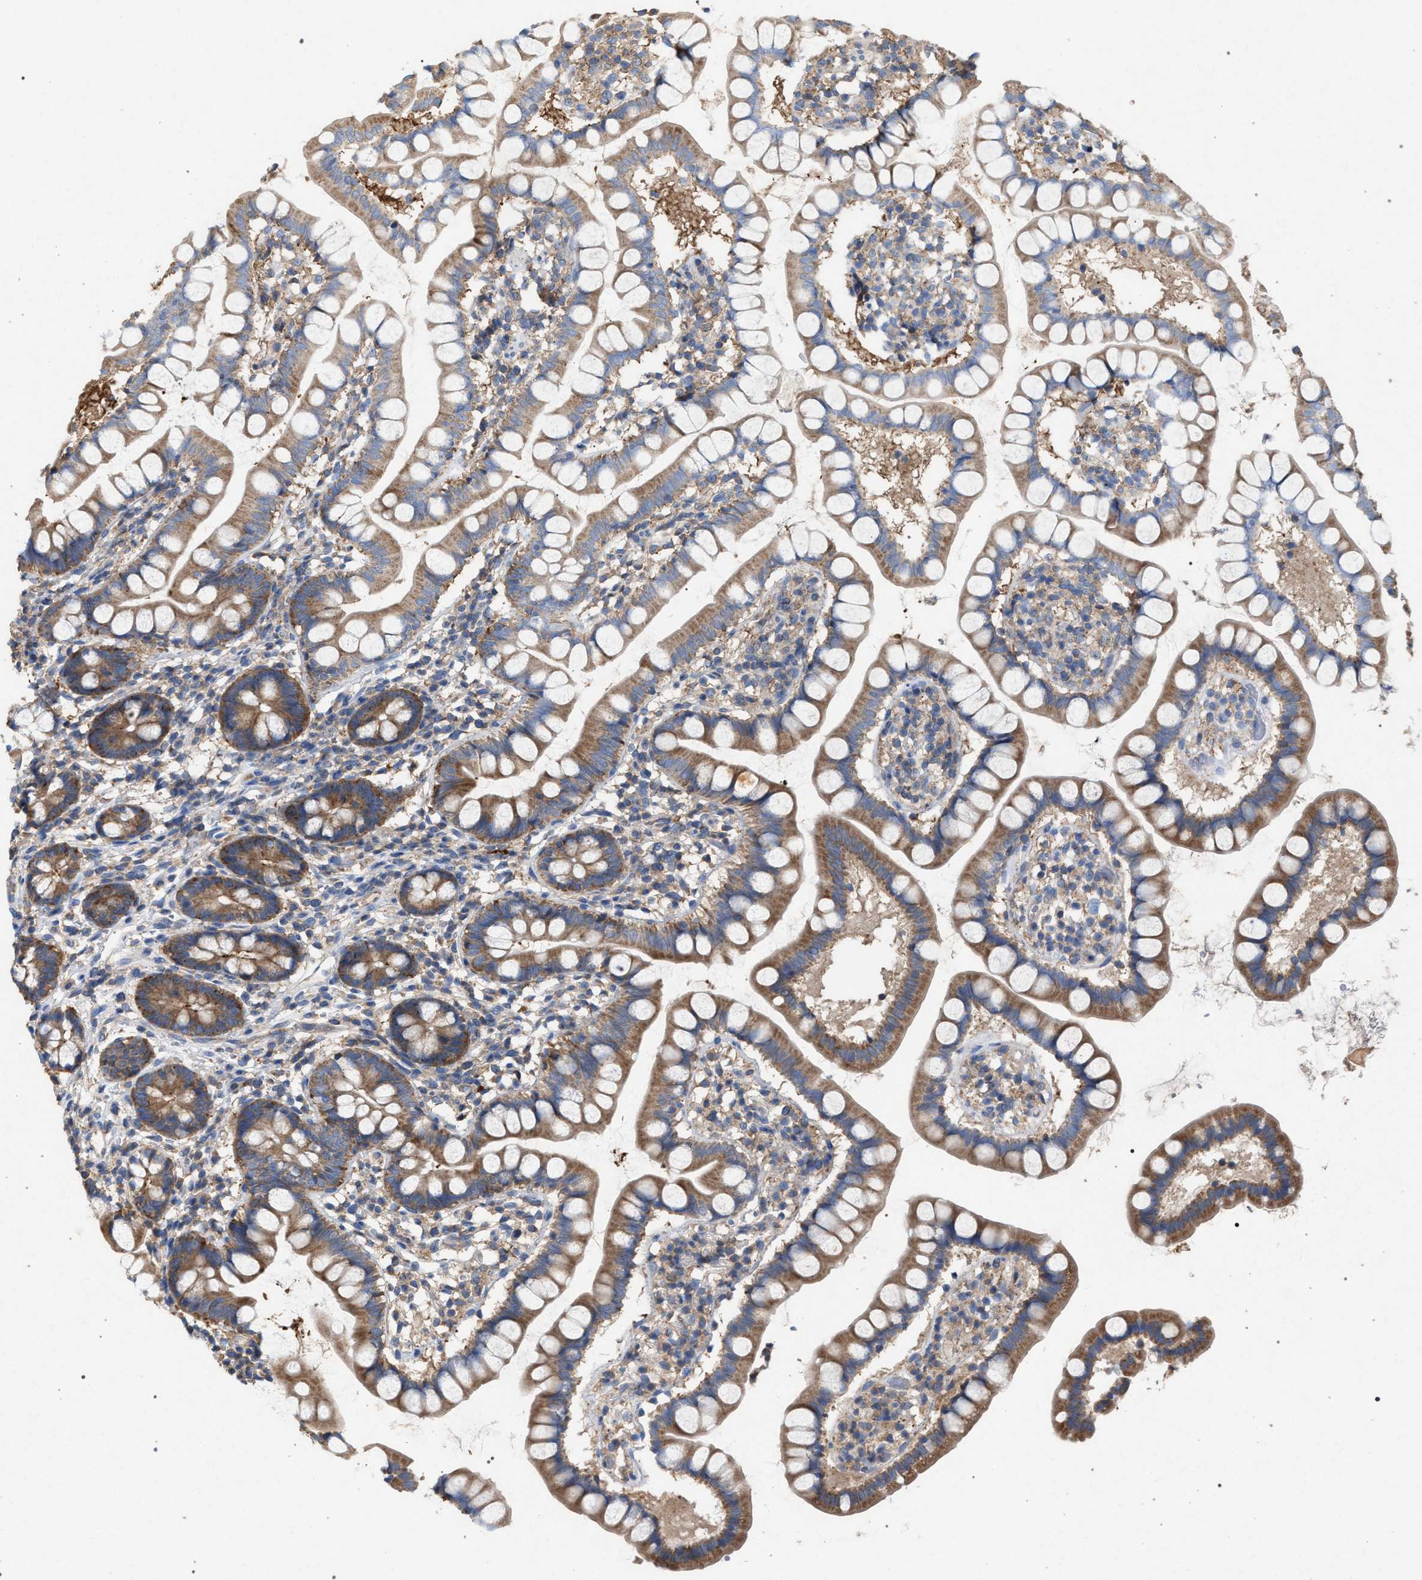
{"staining": {"intensity": "moderate", "quantity": ">75%", "location": "cytoplasmic/membranous"}, "tissue": "small intestine", "cell_type": "Glandular cells", "image_type": "normal", "snomed": [{"axis": "morphology", "description": "Normal tissue, NOS"}, {"axis": "topography", "description": "Small intestine"}], "caption": "Small intestine stained with immunohistochemistry exhibits moderate cytoplasmic/membranous positivity in approximately >75% of glandular cells. (Brightfield microscopy of DAB IHC at high magnification).", "gene": "VPS13A", "patient": {"sex": "female", "age": 84}}